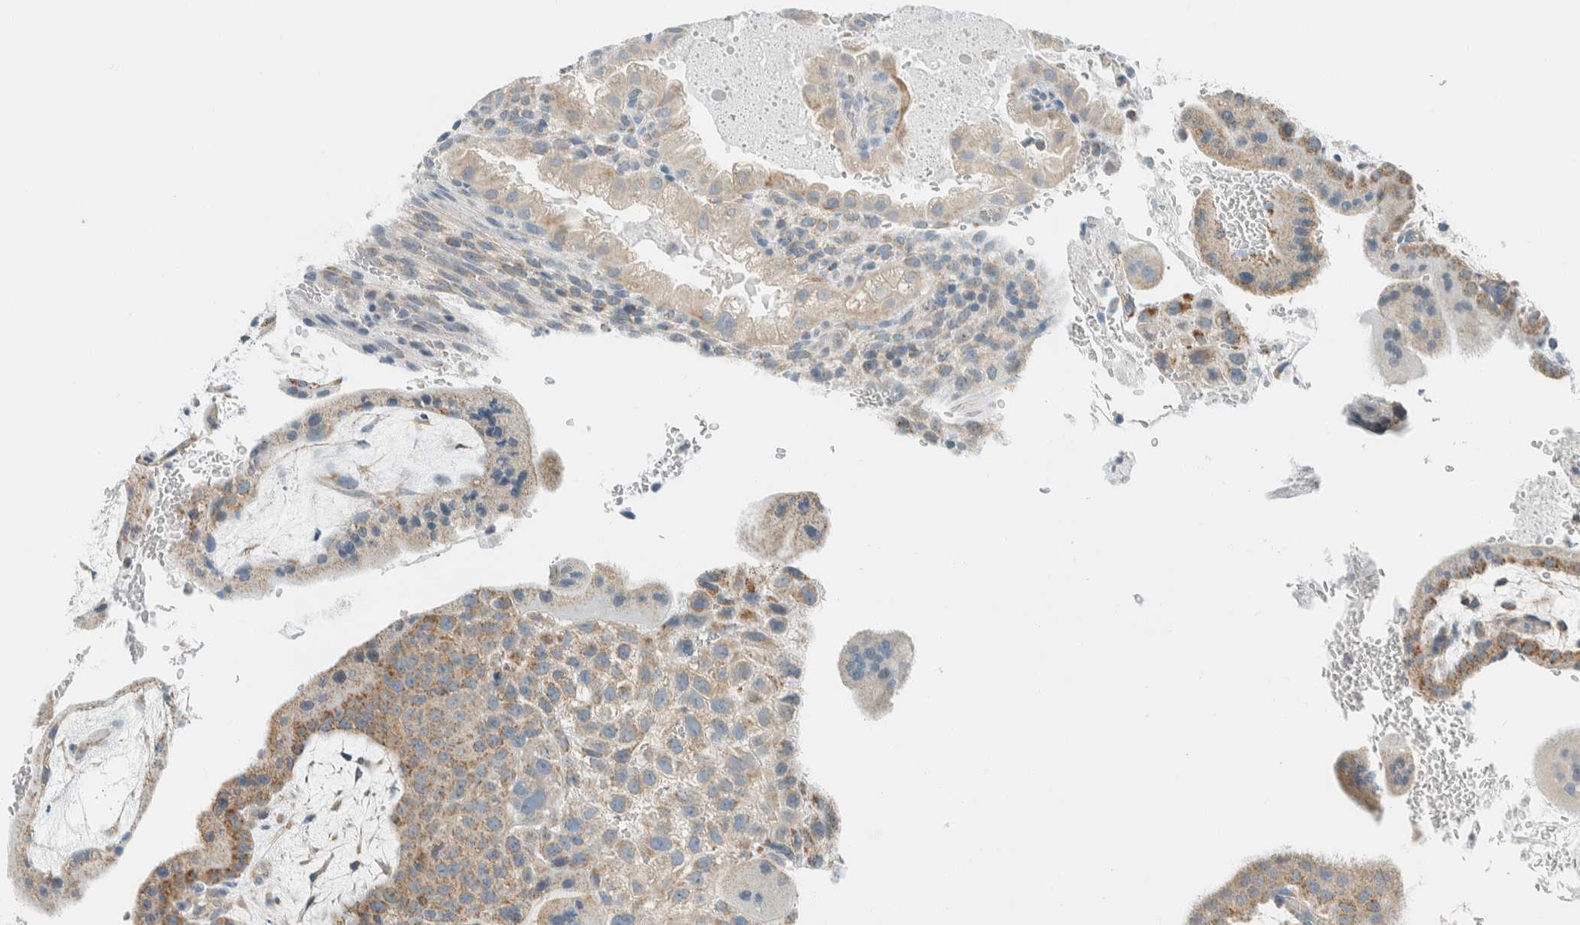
{"staining": {"intensity": "weak", "quantity": "25%-75%", "location": "cytoplasmic/membranous"}, "tissue": "placenta", "cell_type": "Decidual cells", "image_type": "normal", "snomed": [{"axis": "morphology", "description": "Normal tissue, NOS"}, {"axis": "topography", "description": "Placenta"}], "caption": "Immunohistochemical staining of normal human placenta exhibits low levels of weak cytoplasmic/membranous positivity in approximately 25%-75% of decidual cells.", "gene": "AARSD1", "patient": {"sex": "female", "age": 35}}